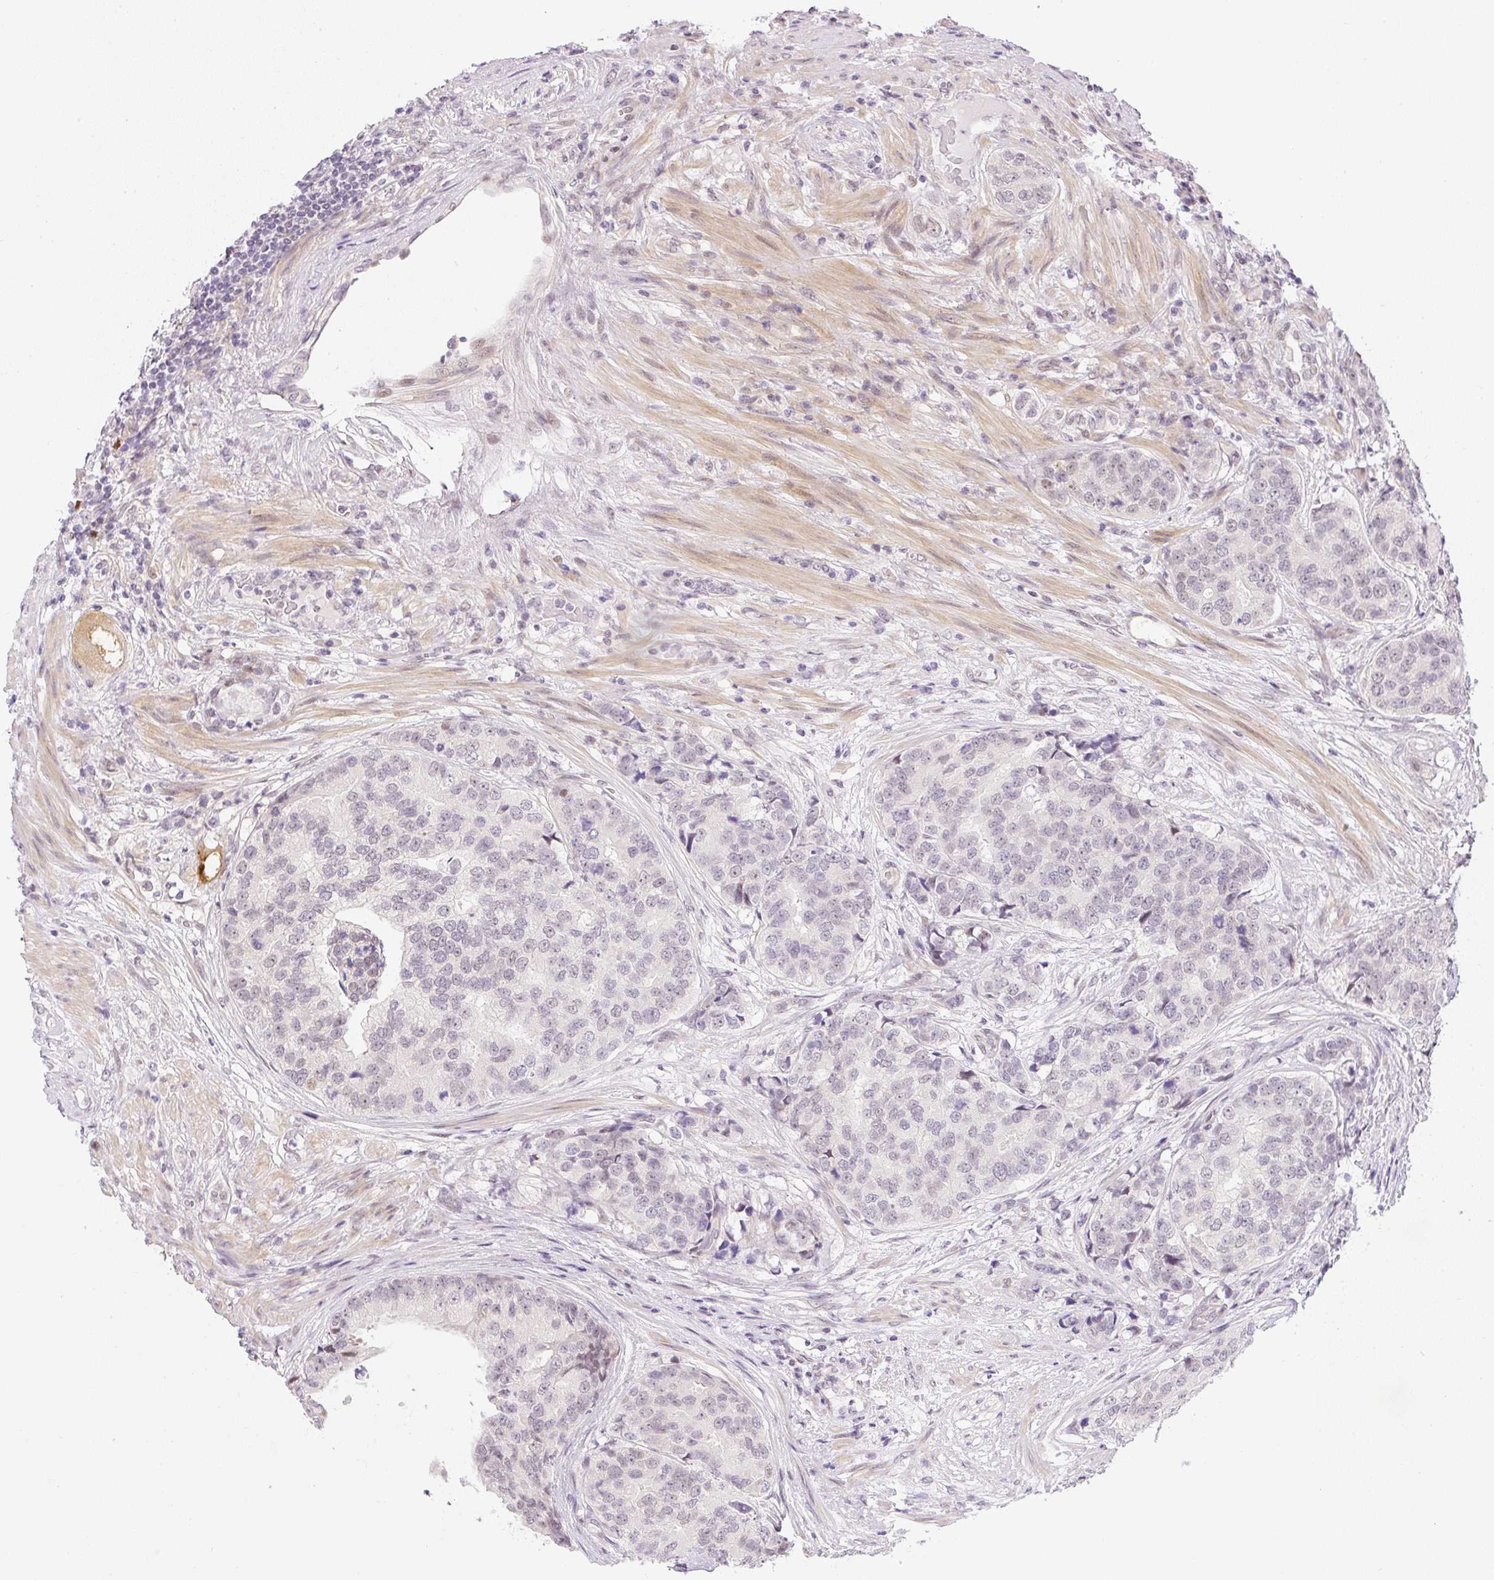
{"staining": {"intensity": "weak", "quantity": "<25%", "location": "nuclear"}, "tissue": "prostate cancer", "cell_type": "Tumor cells", "image_type": "cancer", "snomed": [{"axis": "morphology", "description": "Adenocarcinoma, High grade"}, {"axis": "topography", "description": "Prostate"}], "caption": "Immunohistochemistry (IHC) of human prostate cancer (high-grade adenocarcinoma) displays no expression in tumor cells.", "gene": "DPPA4", "patient": {"sex": "male", "age": 68}}